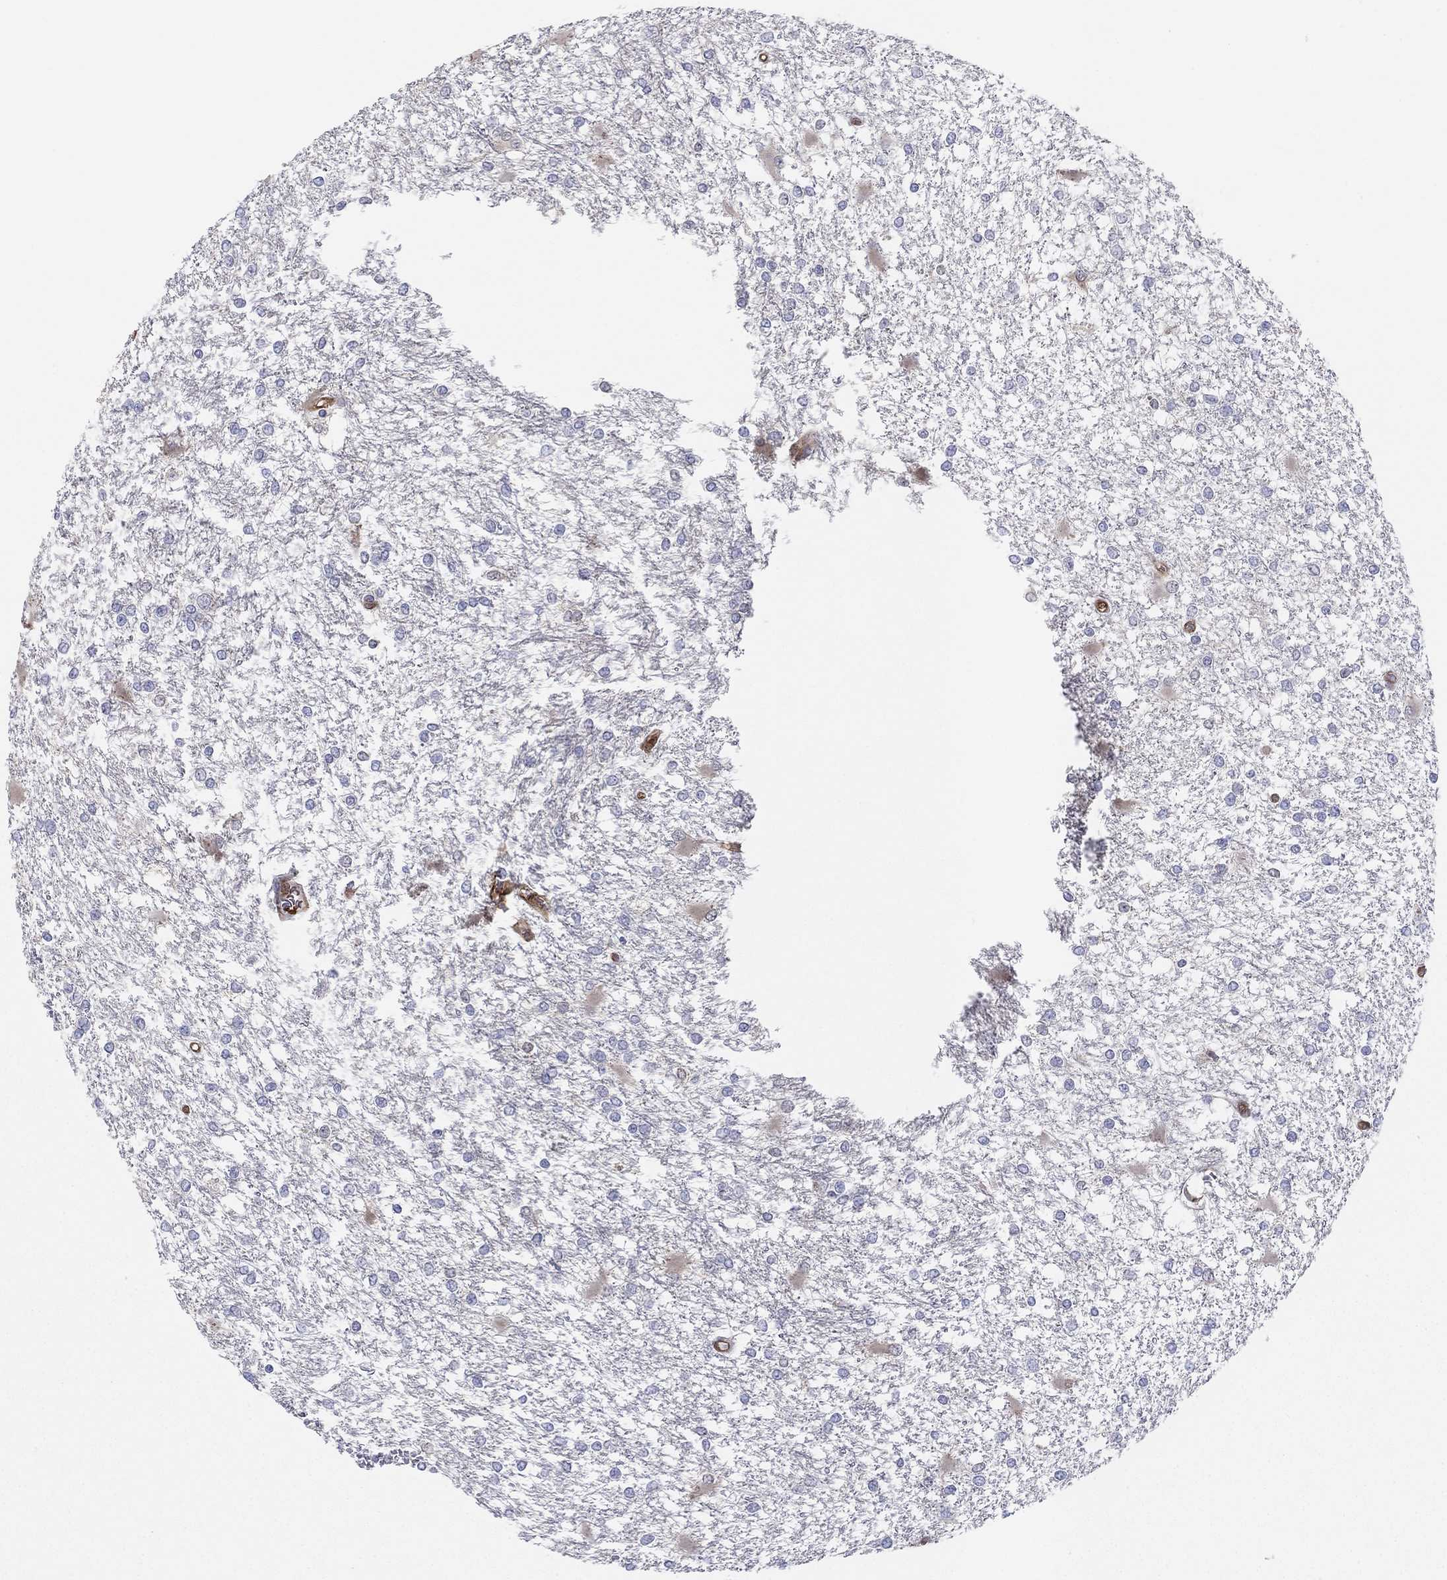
{"staining": {"intensity": "negative", "quantity": "none", "location": "none"}, "tissue": "glioma", "cell_type": "Tumor cells", "image_type": "cancer", "snomed": [{"axis": "morphology", "description": "Glioma, malignant, High grade"}, {"axis": "topography", "description": "Cerebral cortex"}], "caption": "The micrograph shows no significant positivity in tumor cells of malignant glioma (high-grade).", "gene": "PDXK", "patient": {"sex": "male", "age": 79}}